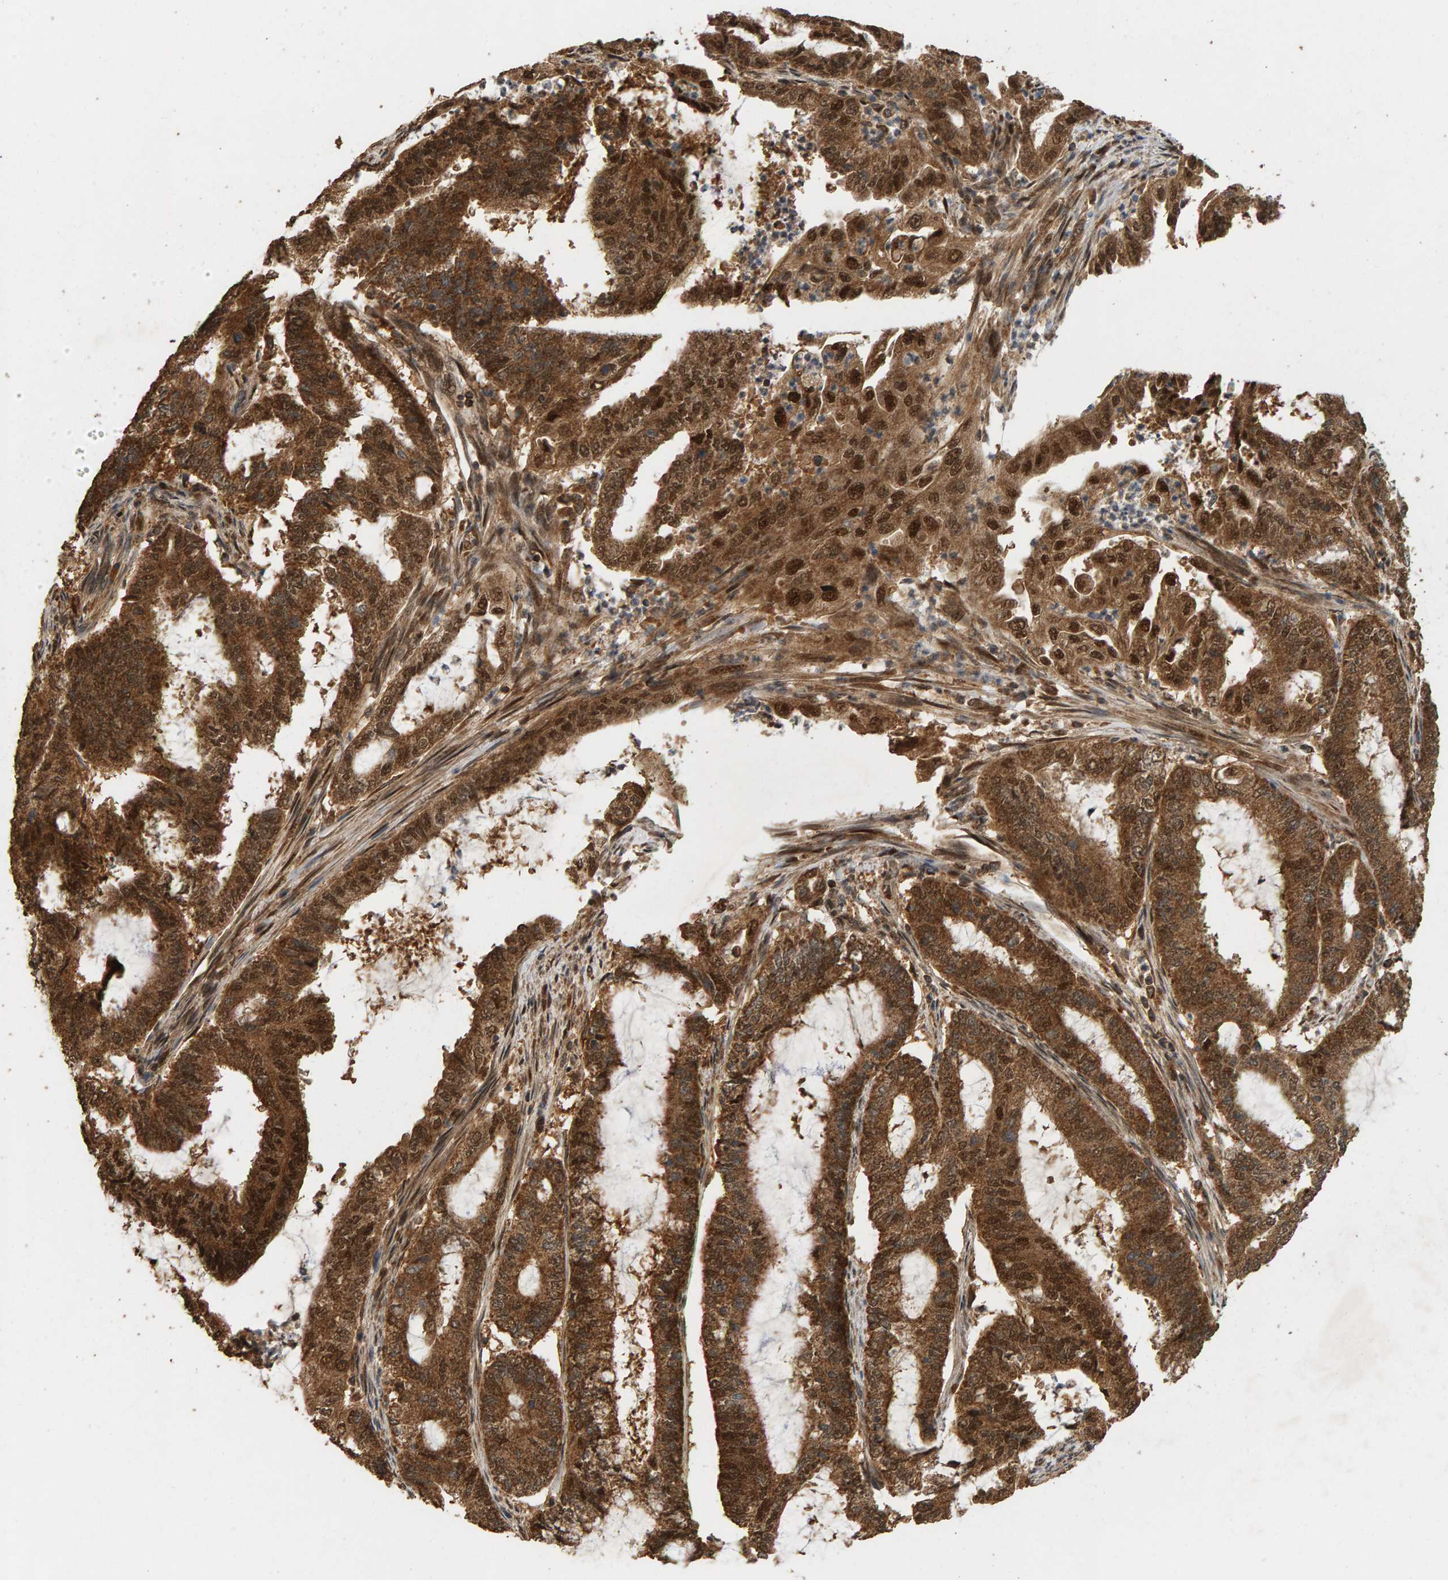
{"staining": {"intensity": "strong", "quantity": ">75%", "location": "cytoplasmic/membranous,nuclear"}, "tissue": "endometrial cancer", "cell_type": "Tumor cells", "image_type": "cancer", "snomed": [{"axis": "morphology", "description": "Adenocarcinoma, NOS"}, {"axis": "topography", "description": "Endometrium"}], "caption": "Human adenocarcinoma (endometrial) stained for a protein (brown) demonstrates strong cytoplasmic/membranous and nuclear positive staining in approximately >75% of tumor cells.", "gene": "GSTK1", "patient": {"sex": "female", "age": 51}}